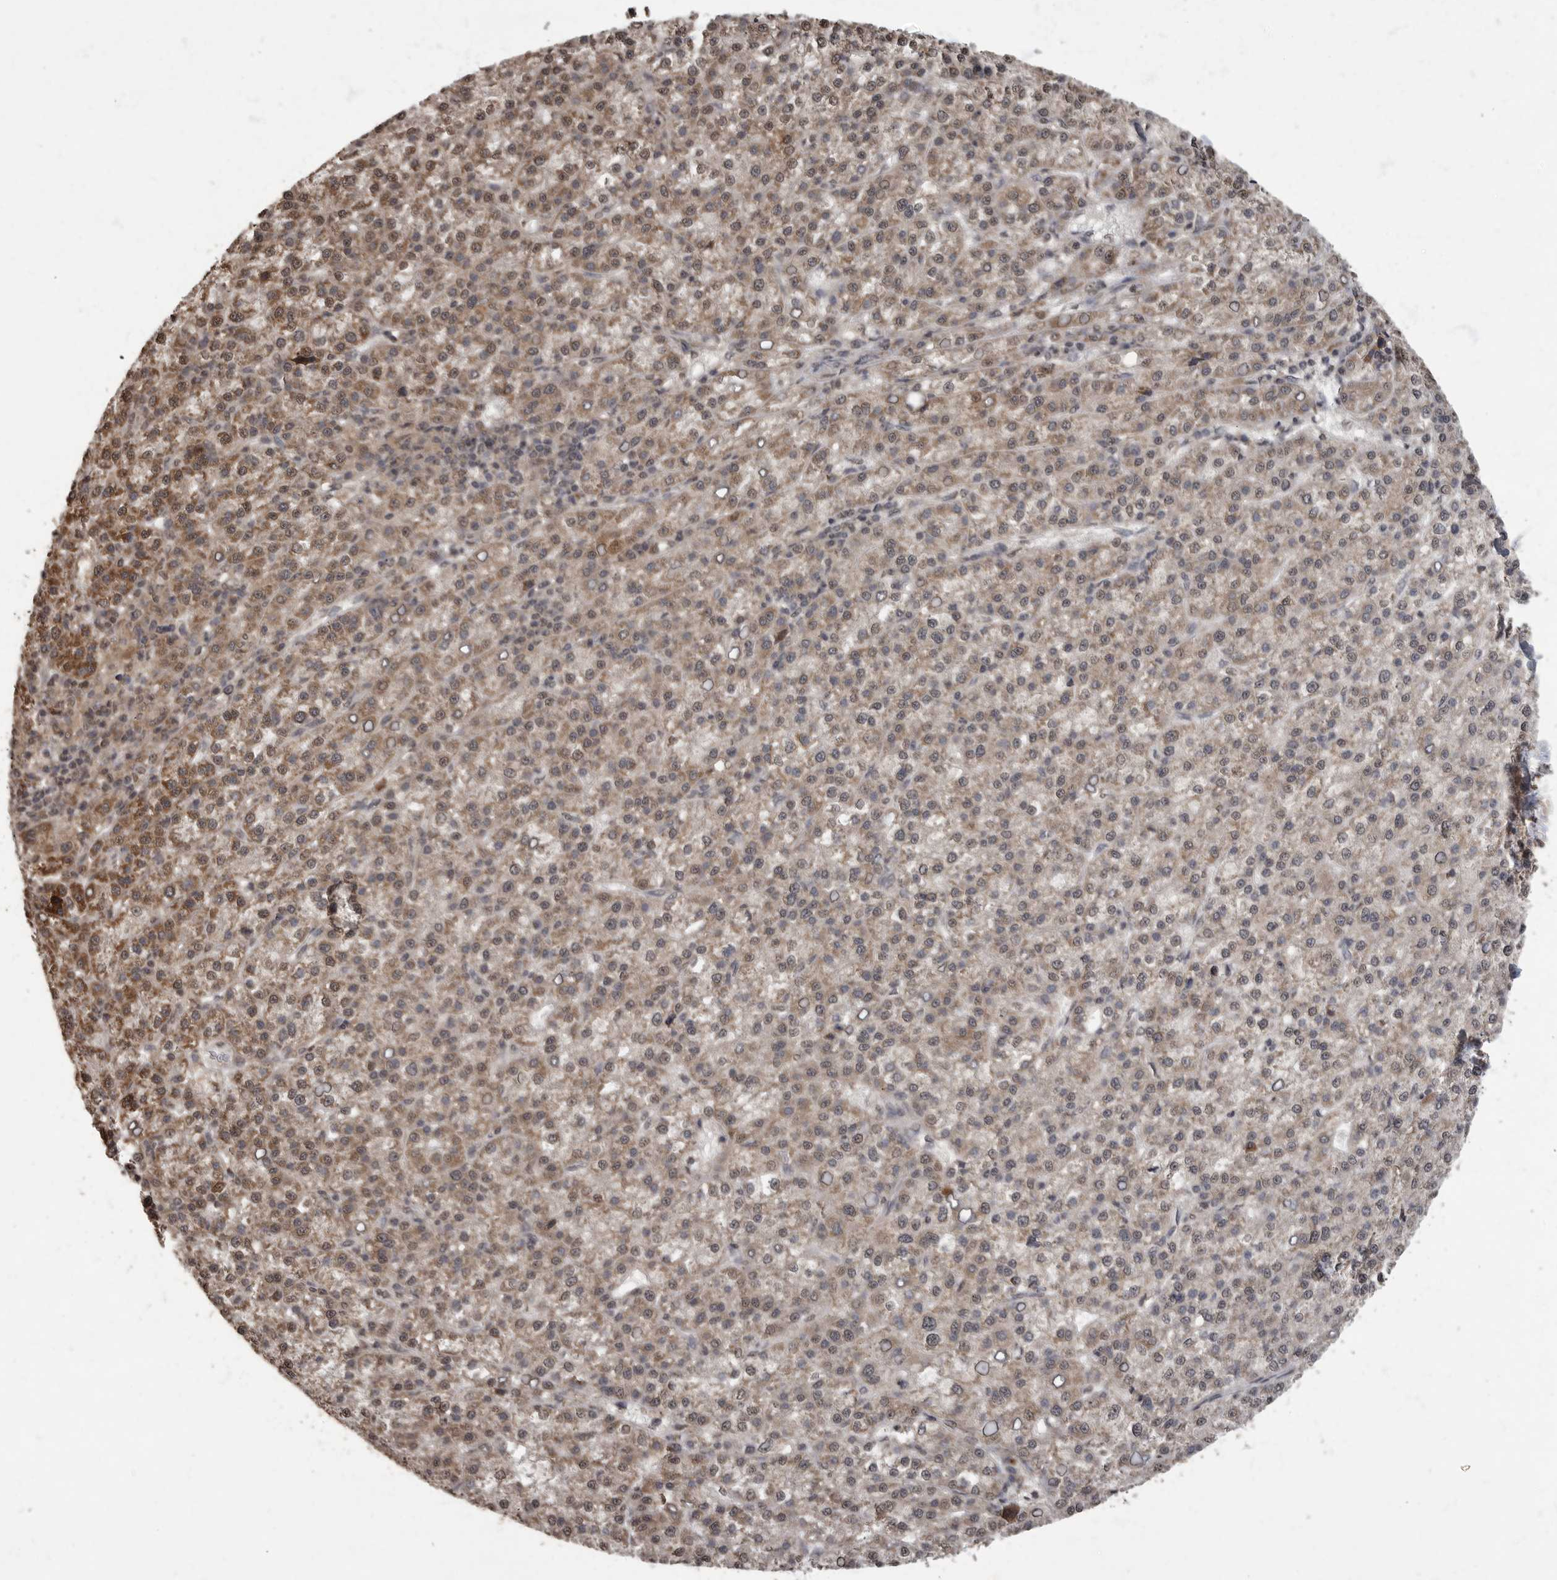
{"staining": {"intensity": "moderate", "quantity": ">75%", "location": "cytoplasmic/membranous"}, "tissue": "liver cancer", "cell_type": "Tumor cells", "image_type": "cancer", "snomed": [{"axis": "morphology", "description": "Carcinoma, Hepatocellular, NOS"}, {"axis": "topography", "description": "Liver"}], "caption": "This photomicrograph displays immunohistochemistry (IHC) staining of human liver cancer, with medium moderate cytoplasmic/membranous positivity in approximately >75% of tumor cells.", "gene": "MAFG", "patient": {"sex": "female", "age": 58}}